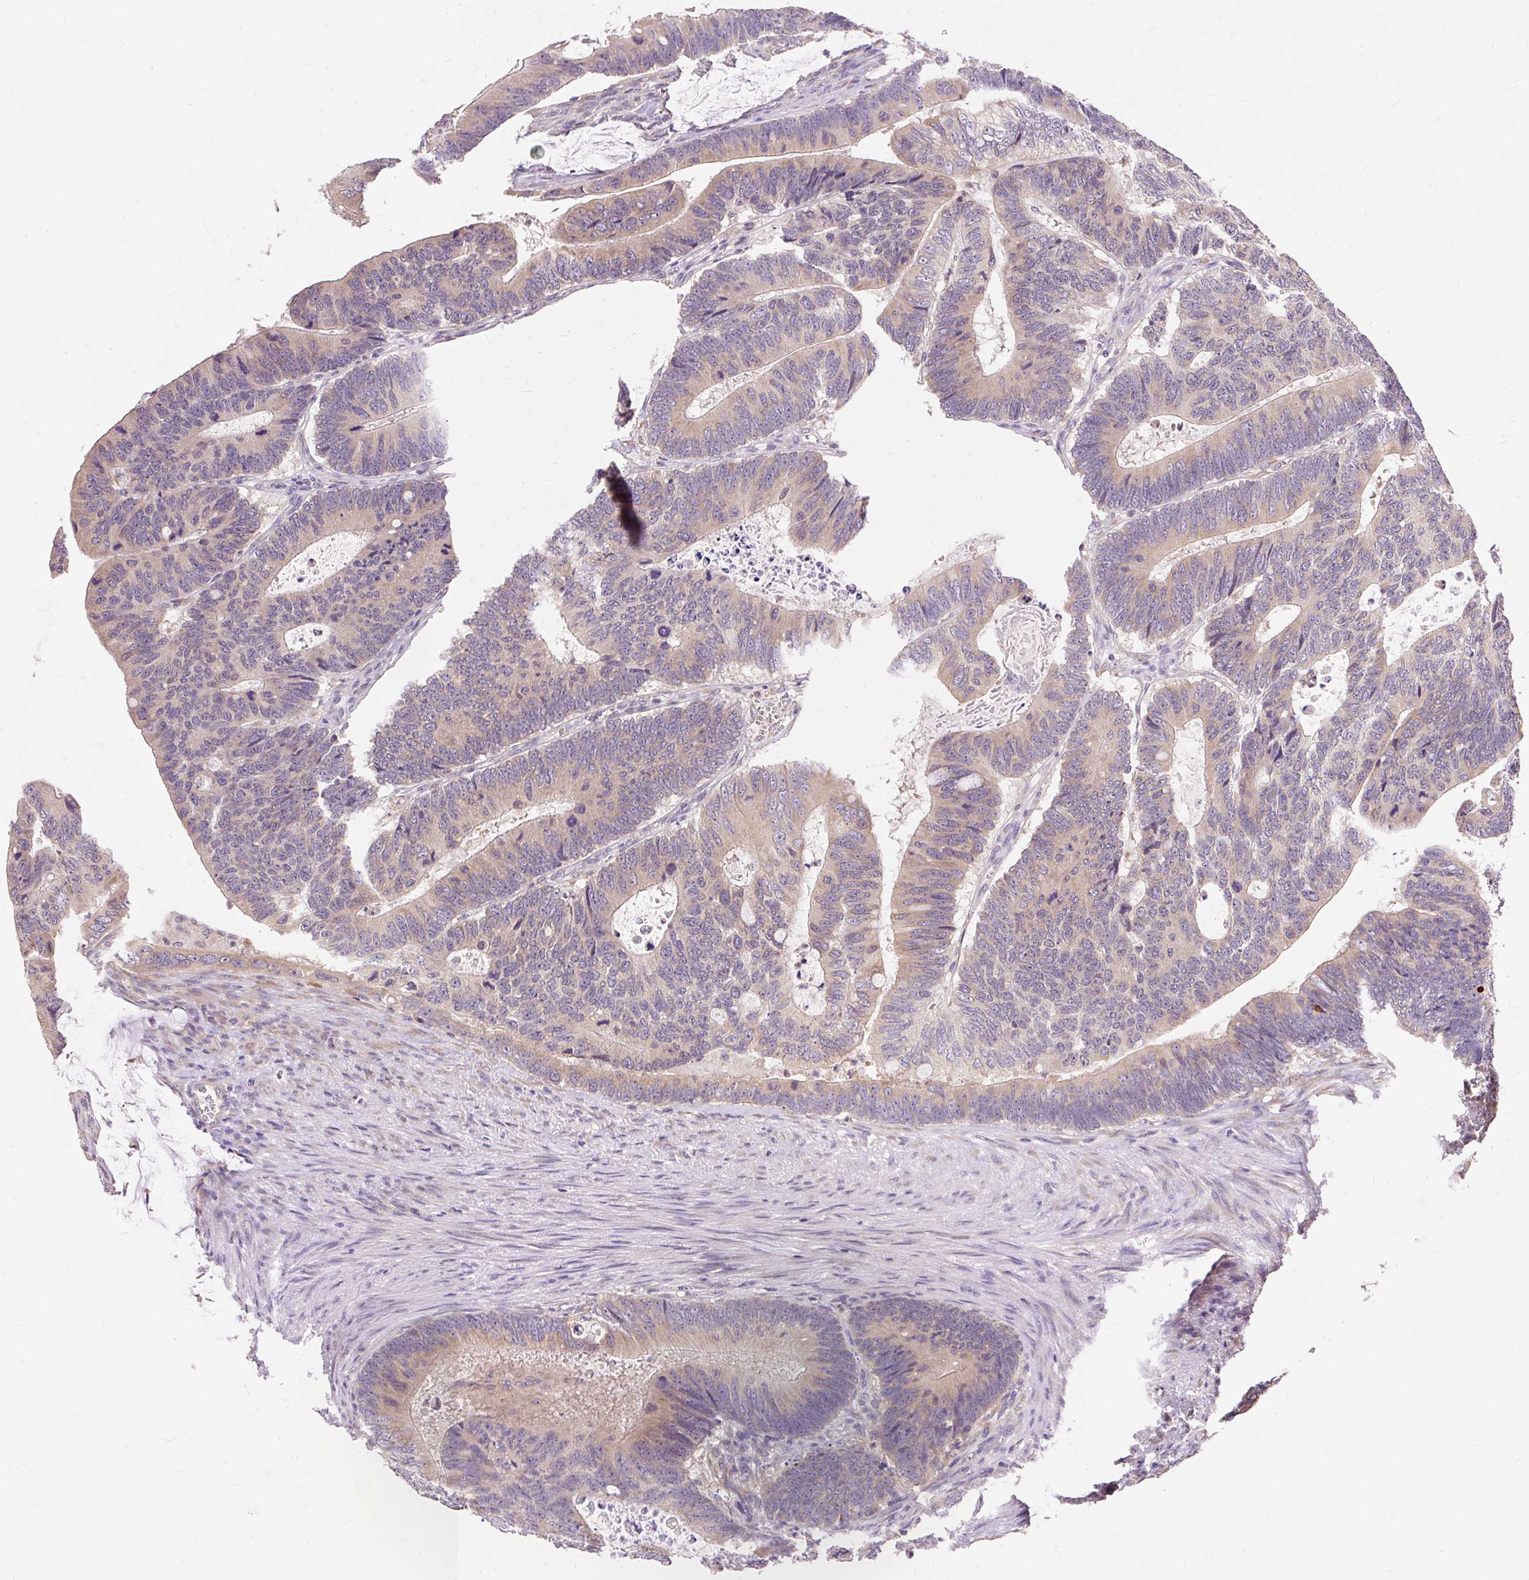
{"staining": {"intensity": "weak", "quantity": "25%-75%", "location": "cytoplasmic/membranous"}, "tissue": "colorectal cancer", "cell_type": "Tumor cells", "image_type": "cancer", "snomed": [{"axis": "morphology", "description": "Adenocarcinoma, NOS"}, {"axis": "topography", "description": "Colon"}], "caption": "Adenocarcinoma (colorectal) stained with DAB immunohistochemistry (IHC) shows low levels of weak cytoplasmic/membranous positivity in about 25%-75% of tumor cells.", "gene": "SEC63", "patient": {"sex": "male", "age": 62}}